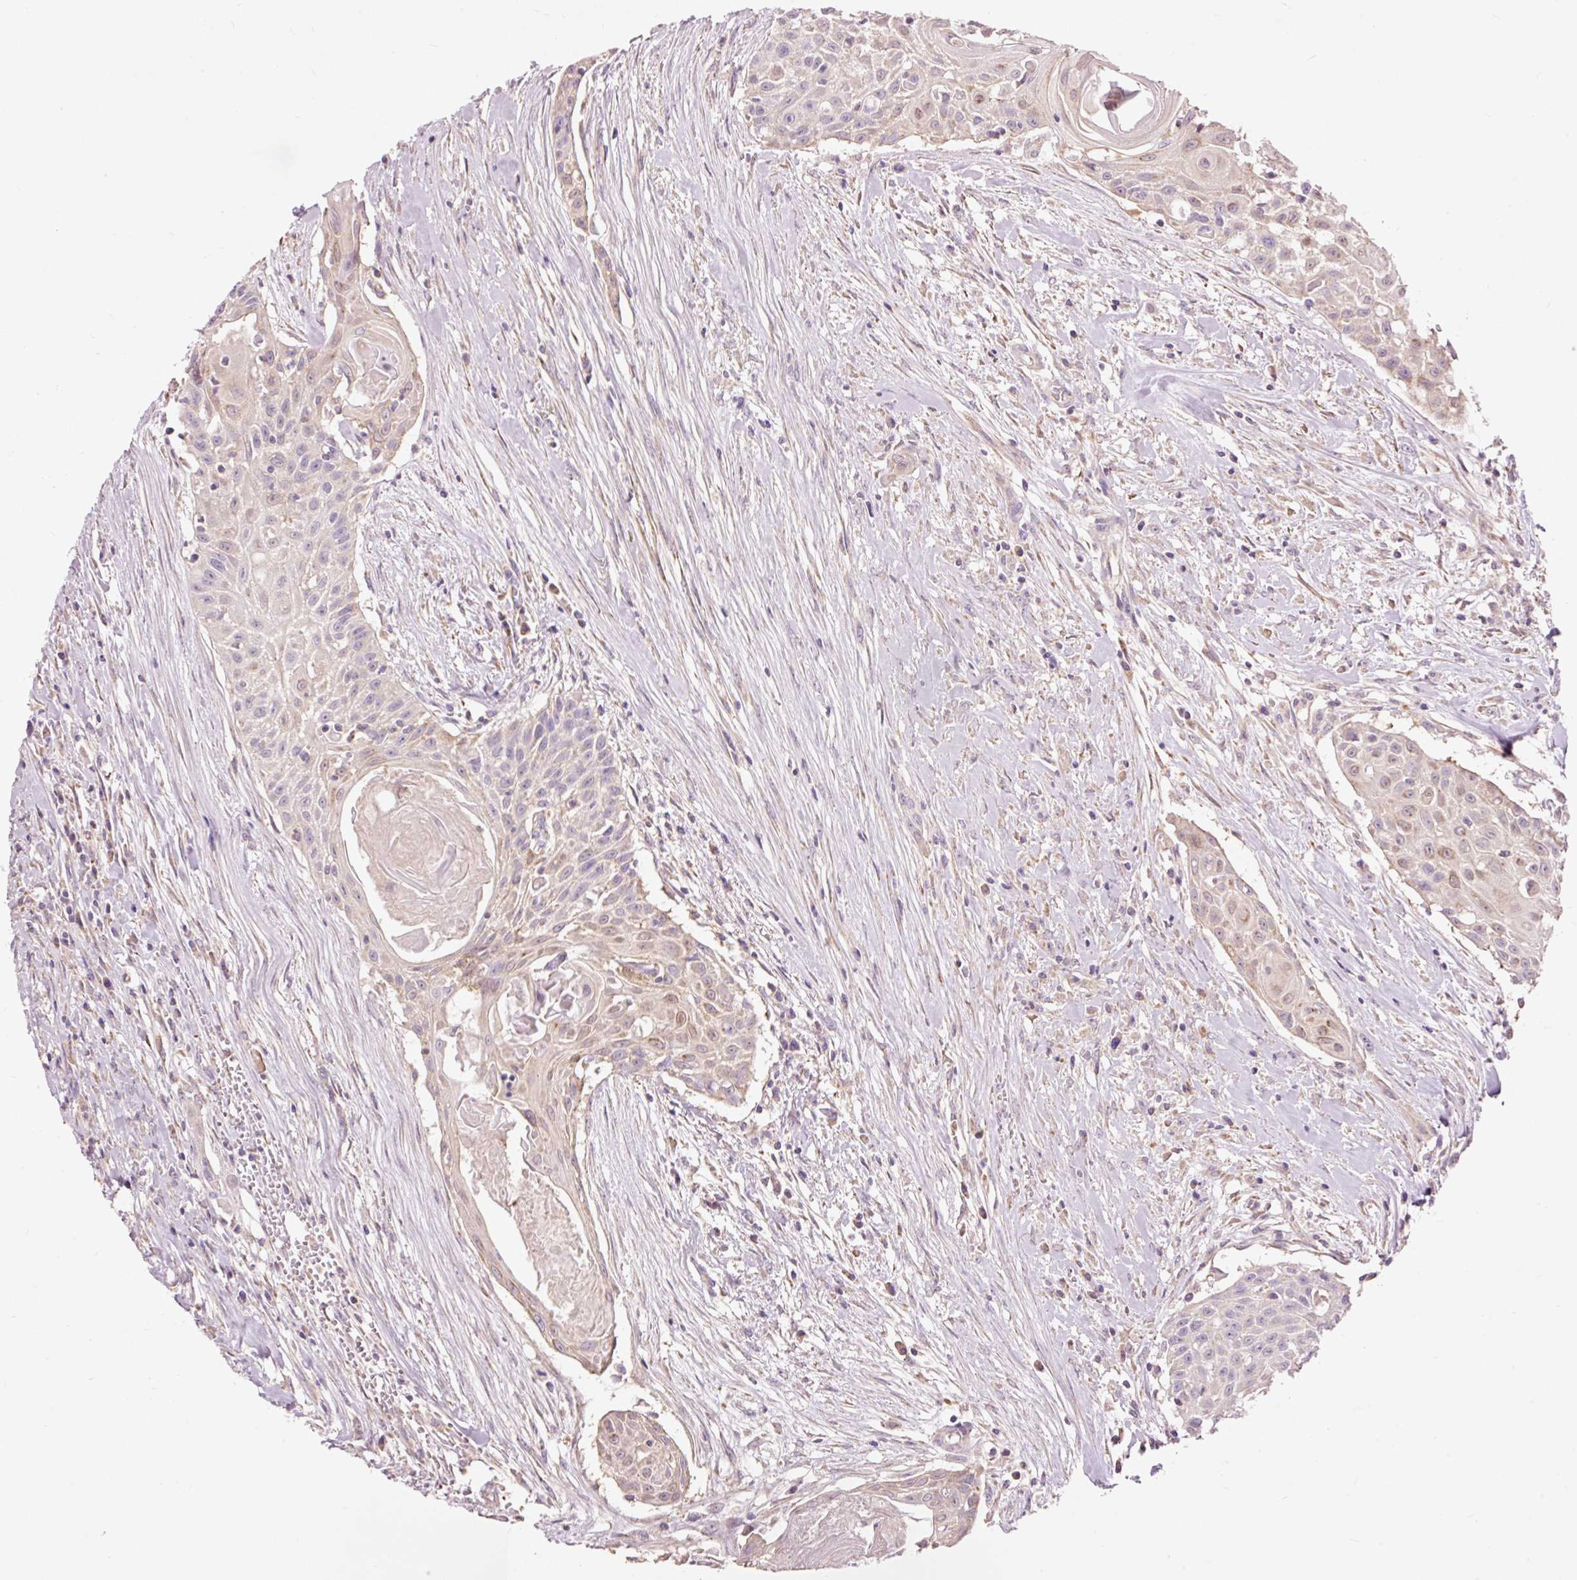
{"staining": {"intensity": "weak", "quantity": ">75%", "location": "cytoplasmic/membranous"}, "tissue": "head and neck cancer", "cell_type": "Tumor cells", "image_type": "cancer", "snomed": [{"axis": "morphology", "description": "Squamous cell carcinoma, NOS"}, {"axis": "topography", "description": "Lymph node"}, {"axis": "topography", "description": "Salivary gland"}, {"axis": "topography", "description": "Head-Neck"}], "caption": "This image shows squamous cell carcinoma (head and neck) stained with IHC to label a protein in brown. The cytoplasmic/membranous of tumor cells show weak positivity for the protein. Nuclei are counter-stained blue.", "gene": "PRDX5", "patient": {"sex": "female", "age": 74}}